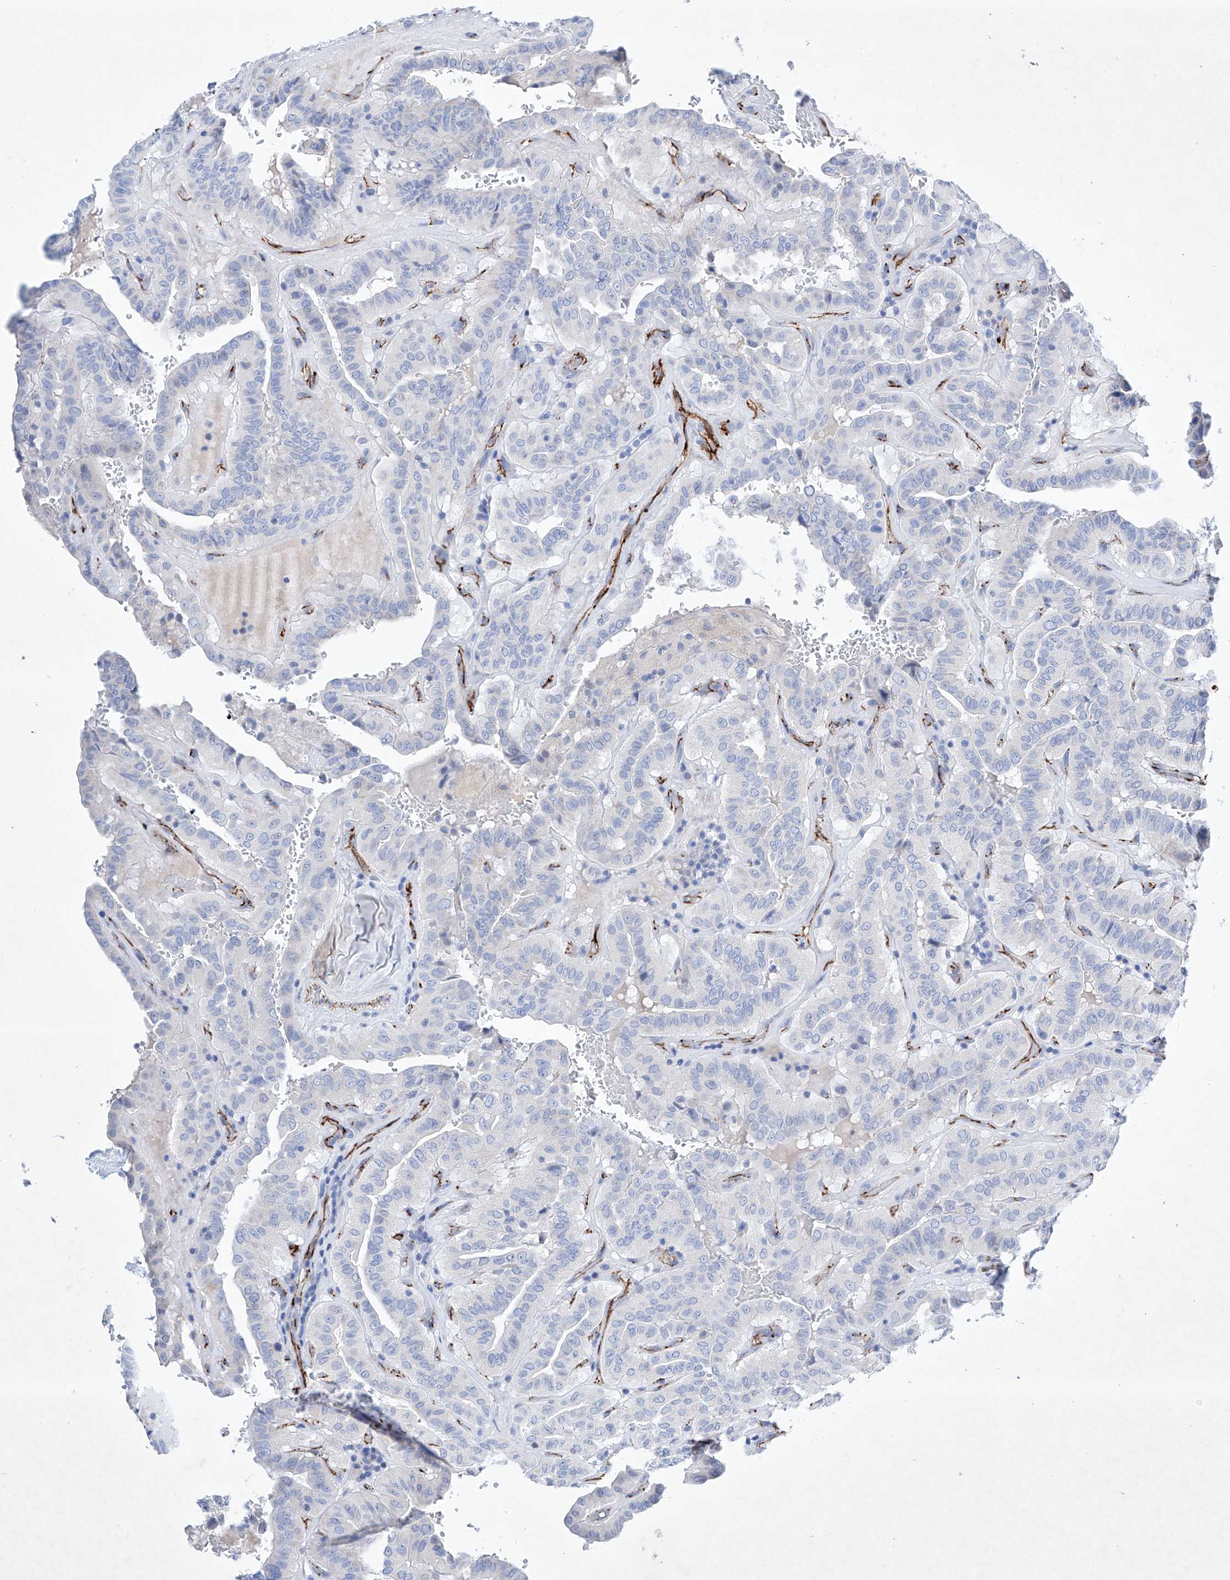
{"staining": {"intensity": "negative", "quantity": "none", "location": "none"}, "tissue": "thyroid cancer", "cell_type": "Tumor cells", "image_type": "cancer", "snomed": [{"axis": "morphology", "description": "Papillary adenocarcinoma, NOS"}, {"axis": "topography", "description": "Thyroid gland"}], "caption": "Immunohistochemistry (IHC) photomicrograph of human thyroid cancer (papillary adenocarcinoma) stained for a protein (brown), which displays no positivity in tumor cells.", "gene": "ETV7", "patient": {"sex": "male", "age": 77}}